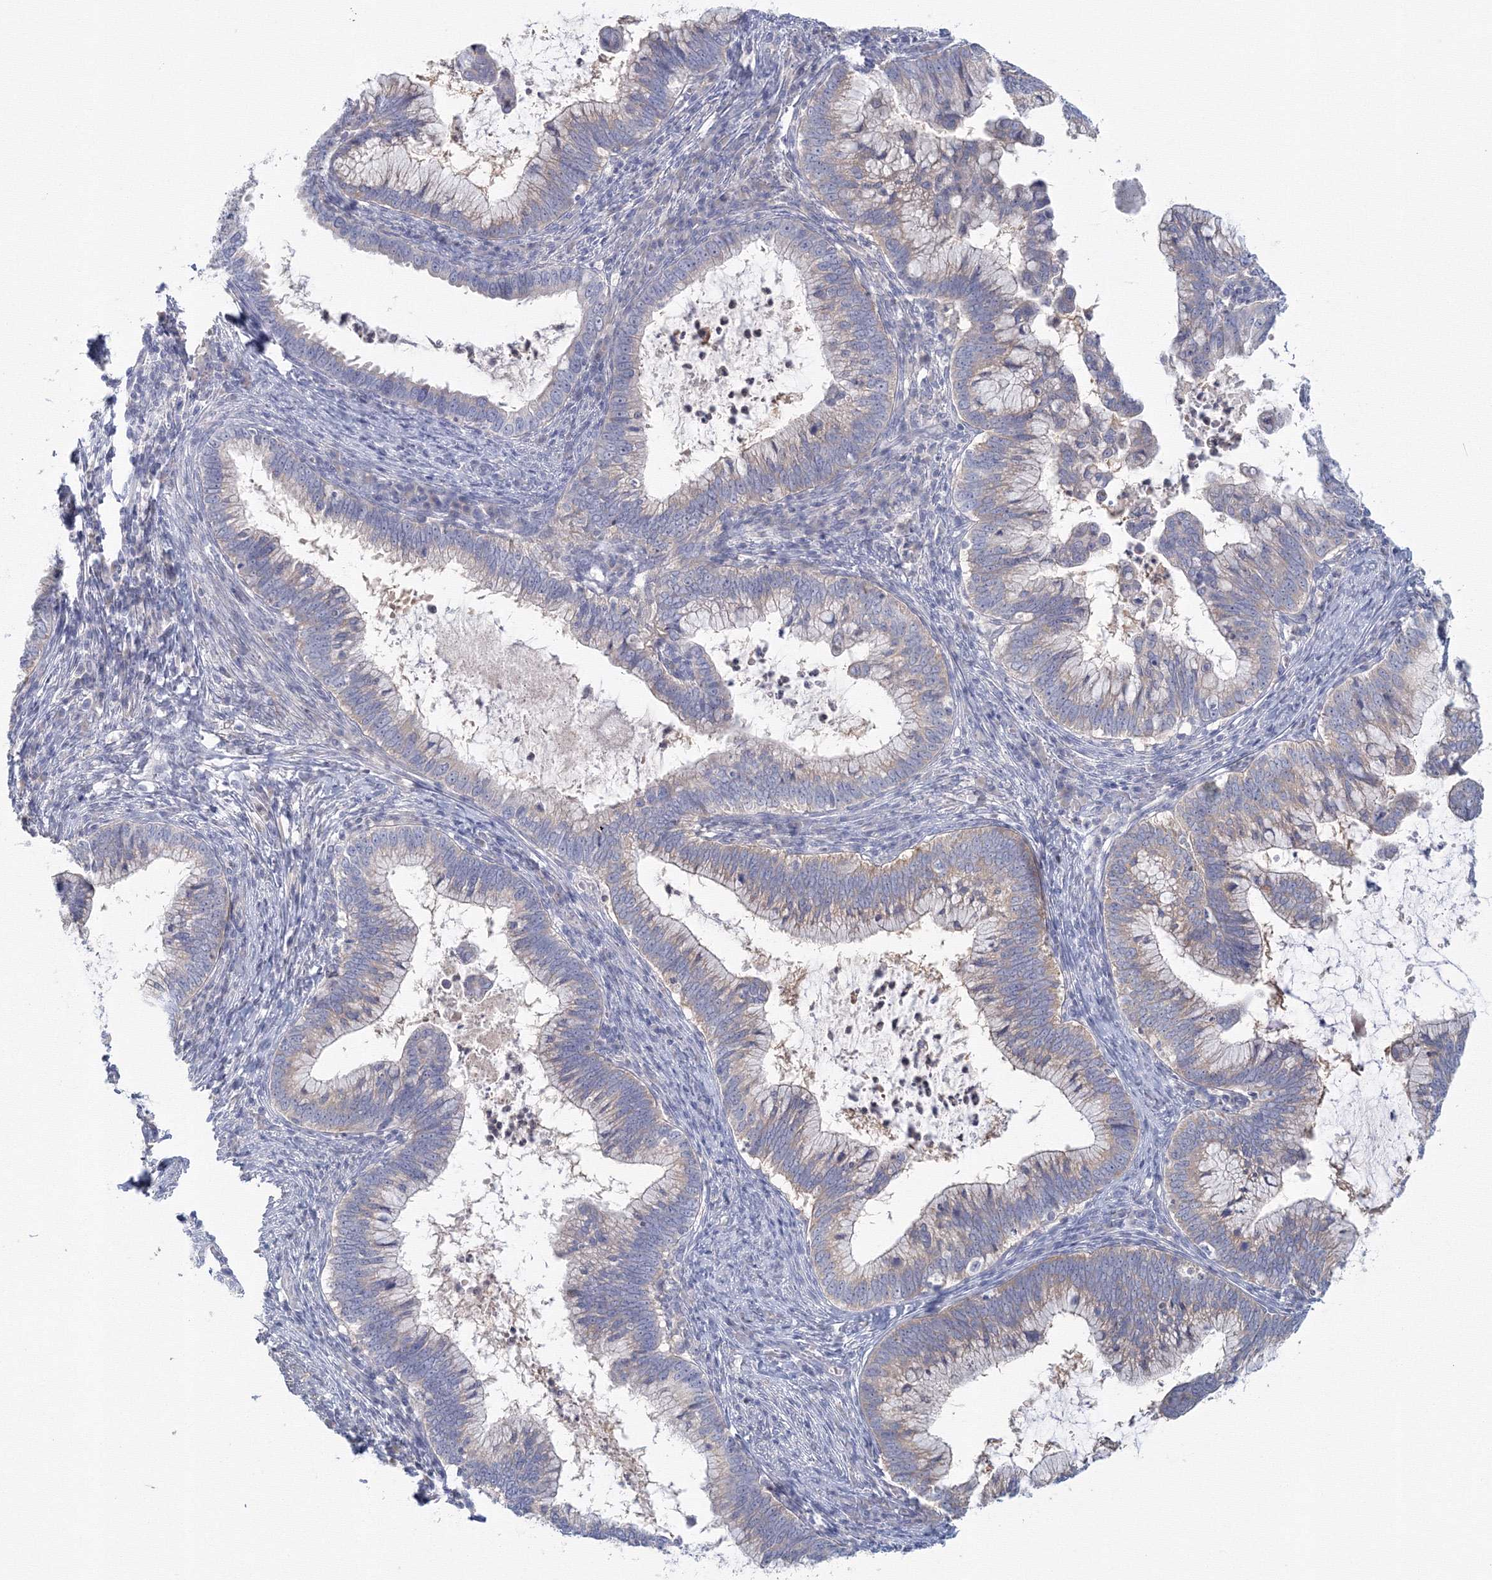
{"staining": {"intensity": "weak", "quantity": "25%-75%", "location": "cytoplasmic/membranous"}, "tissue": "cervical cancer", "cell_type": "Tumor cells", "image_type": "cancer", "snomed": [{"axis": "morphology", "description": "Adenocarcinoma, NOS"}, {"axis": "topography", "description": "Cervix"}], "caption": "Tumor cells reveal low levels of weak cytoplasmic/membranous positivity in about 25%-75% of cells in human cervical adenocarcinoma. The staining is performed using DAB brown chromogen to label protein expression. The nuclei are counter-stained blue using hematoxylin.", "gene": "TACC2", "patient": {"sex": "female", "age": 36}}